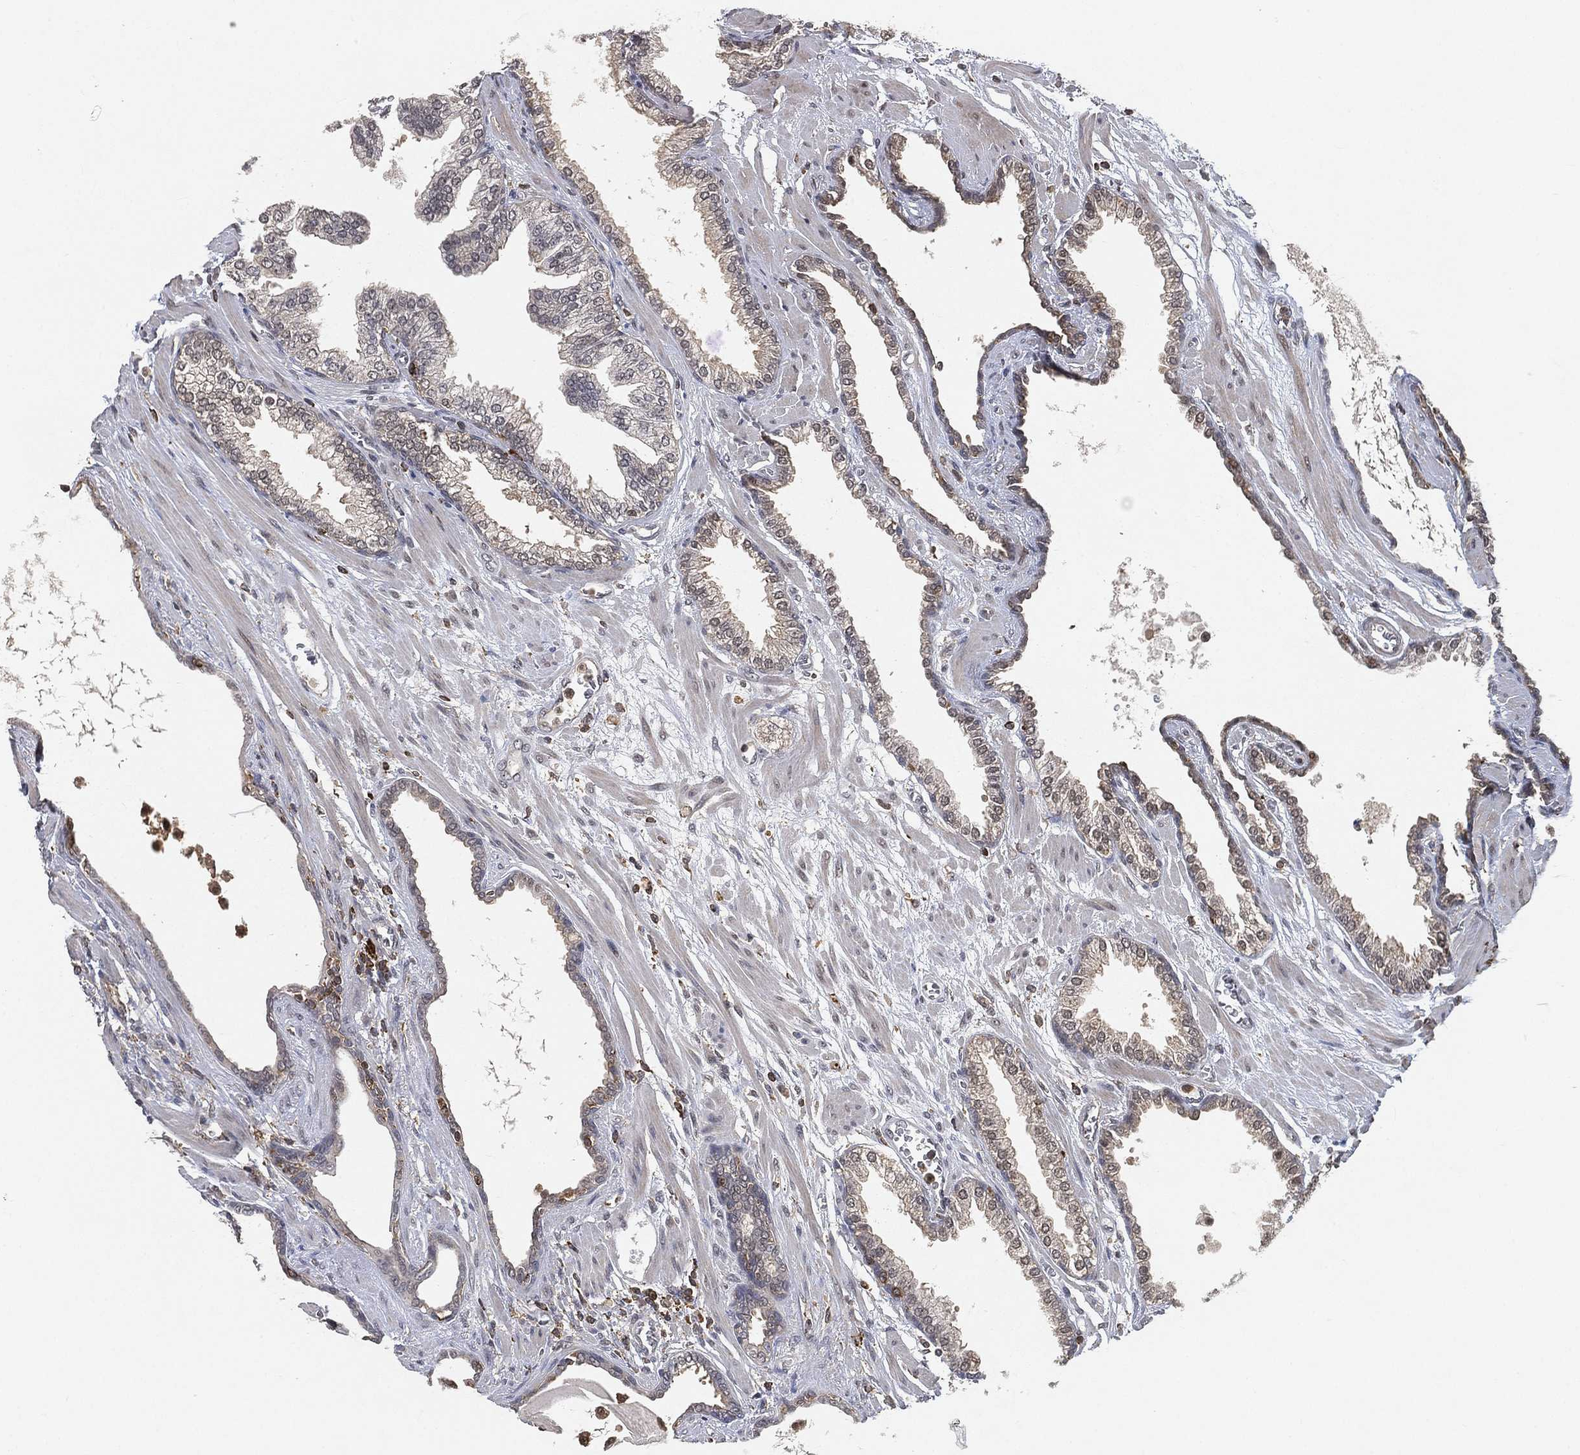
{"staining": {"intensity": "negative", "quantity": "none", "location": "none"}, "tissue": "prostate cancer", "cell_type": "Tumor cells", "image_type": "cancer", "snomed": [{"axis": "morphology", "description": "Adenocarcinoma, Low grade"}, {"axis": "topography", "description": "Prostate"}], "caption": "Prostate cancer (adenocarcinoma (low-grade)) was stained to show a protein in brown. There is no significant staining in tumor cells. The staining was performed using DAB (3,3'-diaminobenzidine) to visualize the protein expression in brown, while the nuclei were stained in blue with hematoxylin (Magnification: 20x).", "gene": "WDR26", "patient": {"sex": "male", "age": 69}}